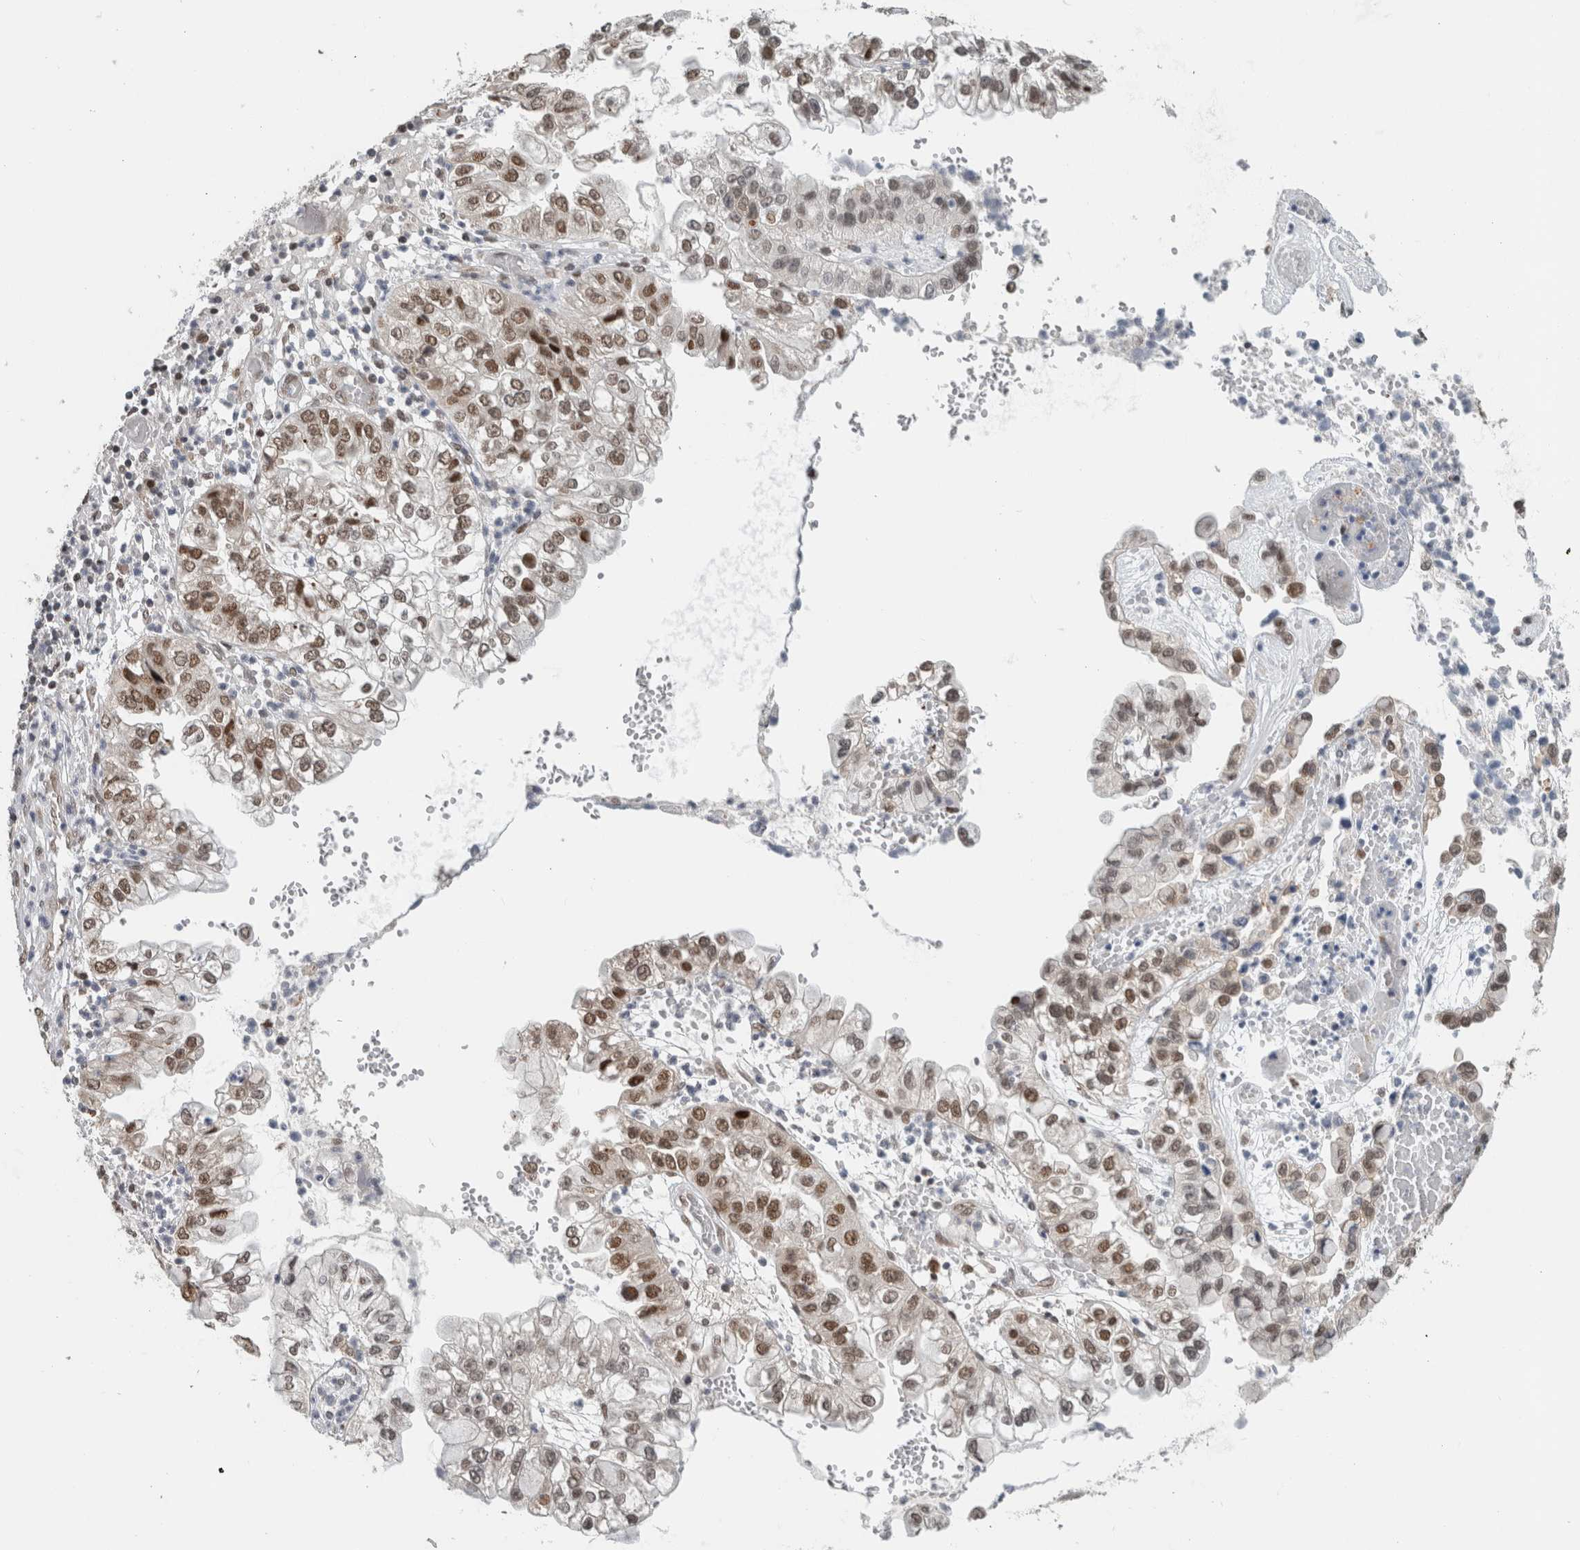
{"staining": {"intensity": "moderate", "quantity": ">75%", "location": "nuclear"}, "tissue": "liver cancer", "cell_type": "Tumor cells", "image_type": "cancer", "snomed": [{"axis": "morphology", "description": "Cholangiocarcinoma"}, {"axis": "topography", "description": "Liver"}], "caption": "Immunohistochemistry (IHC) (DAB (3,3'-diaminobenzidine)) staining of cholangiocarcinoma (liver) shows moderate nuclear protein positivity in approximately >75% of tumor cells. The protein of interest is stained brown, and the nuclei are stained in blue (DAB IHC with brightfield microscopy, high magnification).", "gene": "HNRNPR", "patient": {"sex": "female", "age": 79}}